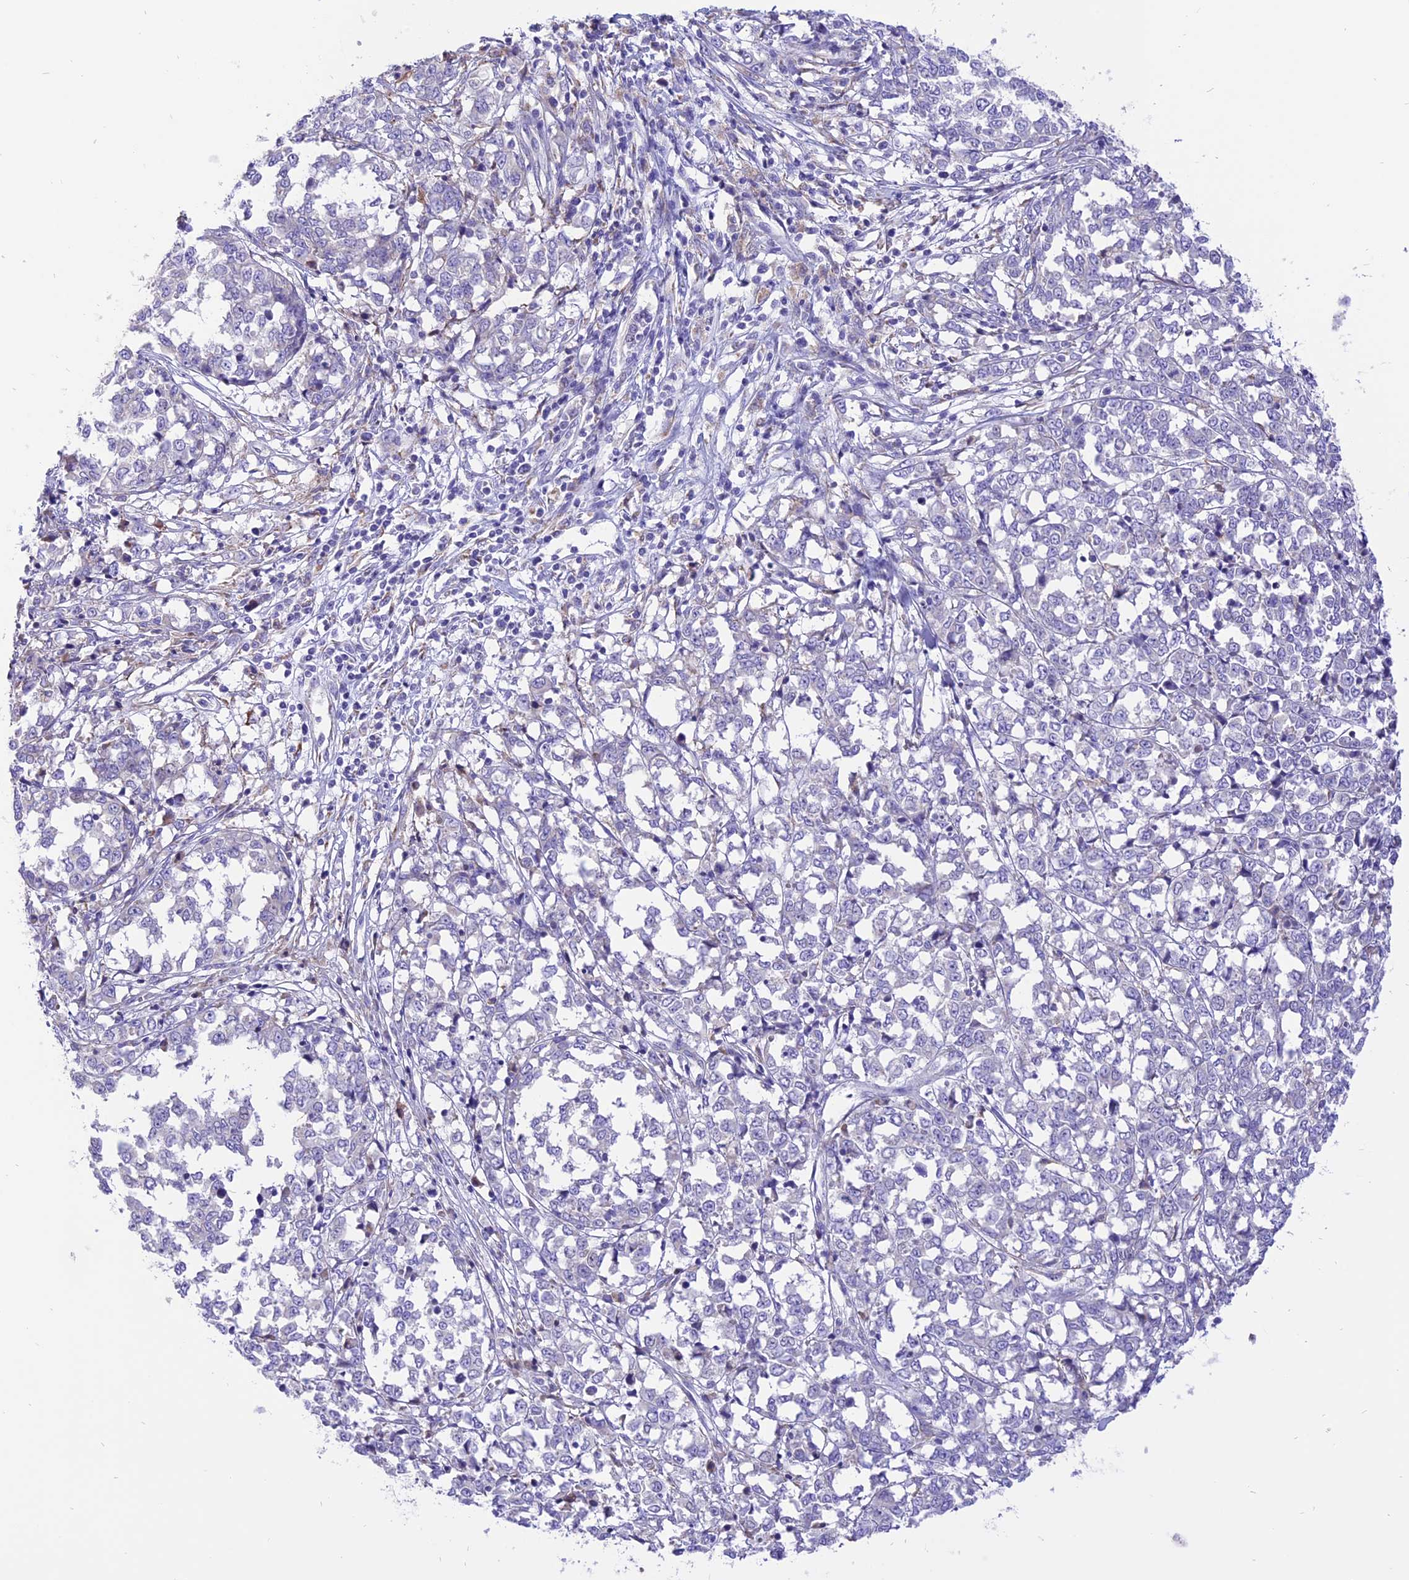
{"staining": {"intensity": "negative", "quantity": "none", "location": "none"}, "tissue": "melanoma", "cell_type": "Tumor cells", "image_type": "cancer", "snomed": [{"axis": "morphology", "description": "Malignant melanoma, NOS"}, {"axis": "topography", "description": "Skin"}], "caption": "An IHC micrograph of malignant melanoma is shown. There is no staining in tumor cells of malignant melanoma. (Stains: DAB IHC with hematoxylin counter stain, Microscopy: brightfield microscopy at high magnification).", "gene": "ARMCX6", "patient": {"sex": "female", "age": 72}}